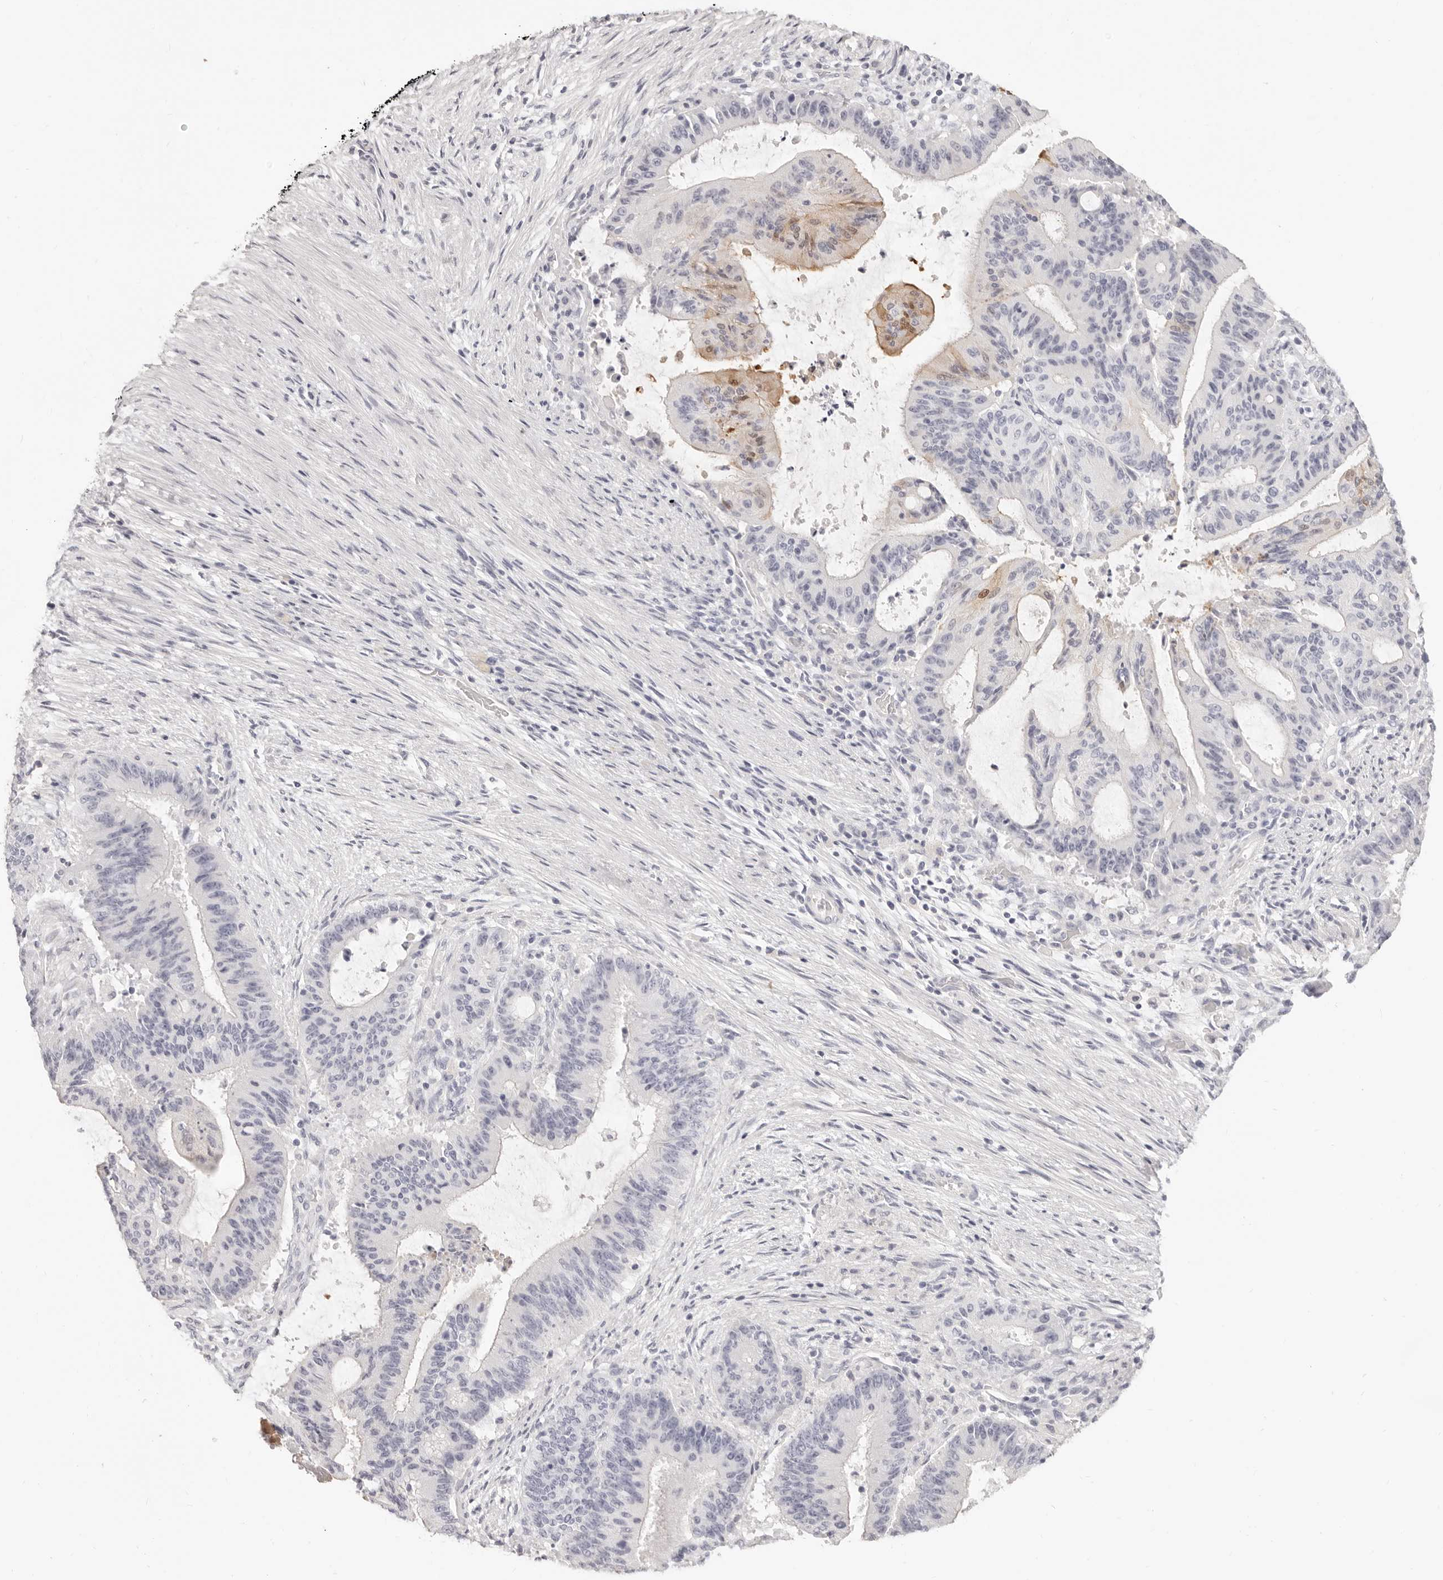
{"staining": {"intensity": "moderate", "quantity": "<25%", "location": "cytoplasmic/membranous"}, "tissue": "liver cancer", "cell_type": "Tumor cells", "image_type": "cancer", "snomed": [{"axis": "morphology", "description": "Normal tissue, NOS"}, {"axis": "morphology", "description": "Cholangiocarcinoma"}, {"axis": "topography", "description": "Liver"}, {"axis": "topography", "description": "Peripheral nerve tissue"}], "caption": "This photomicrograph shows immunohistochemistry (IHC) staining of human liver cancer (cholangiocarcinoma), with low moderate cytoplasmic/membranous positivity in approximately <25% of tumor cells.", "gene": "FABP1", "patient": {"sex": "female", "age": 73}}